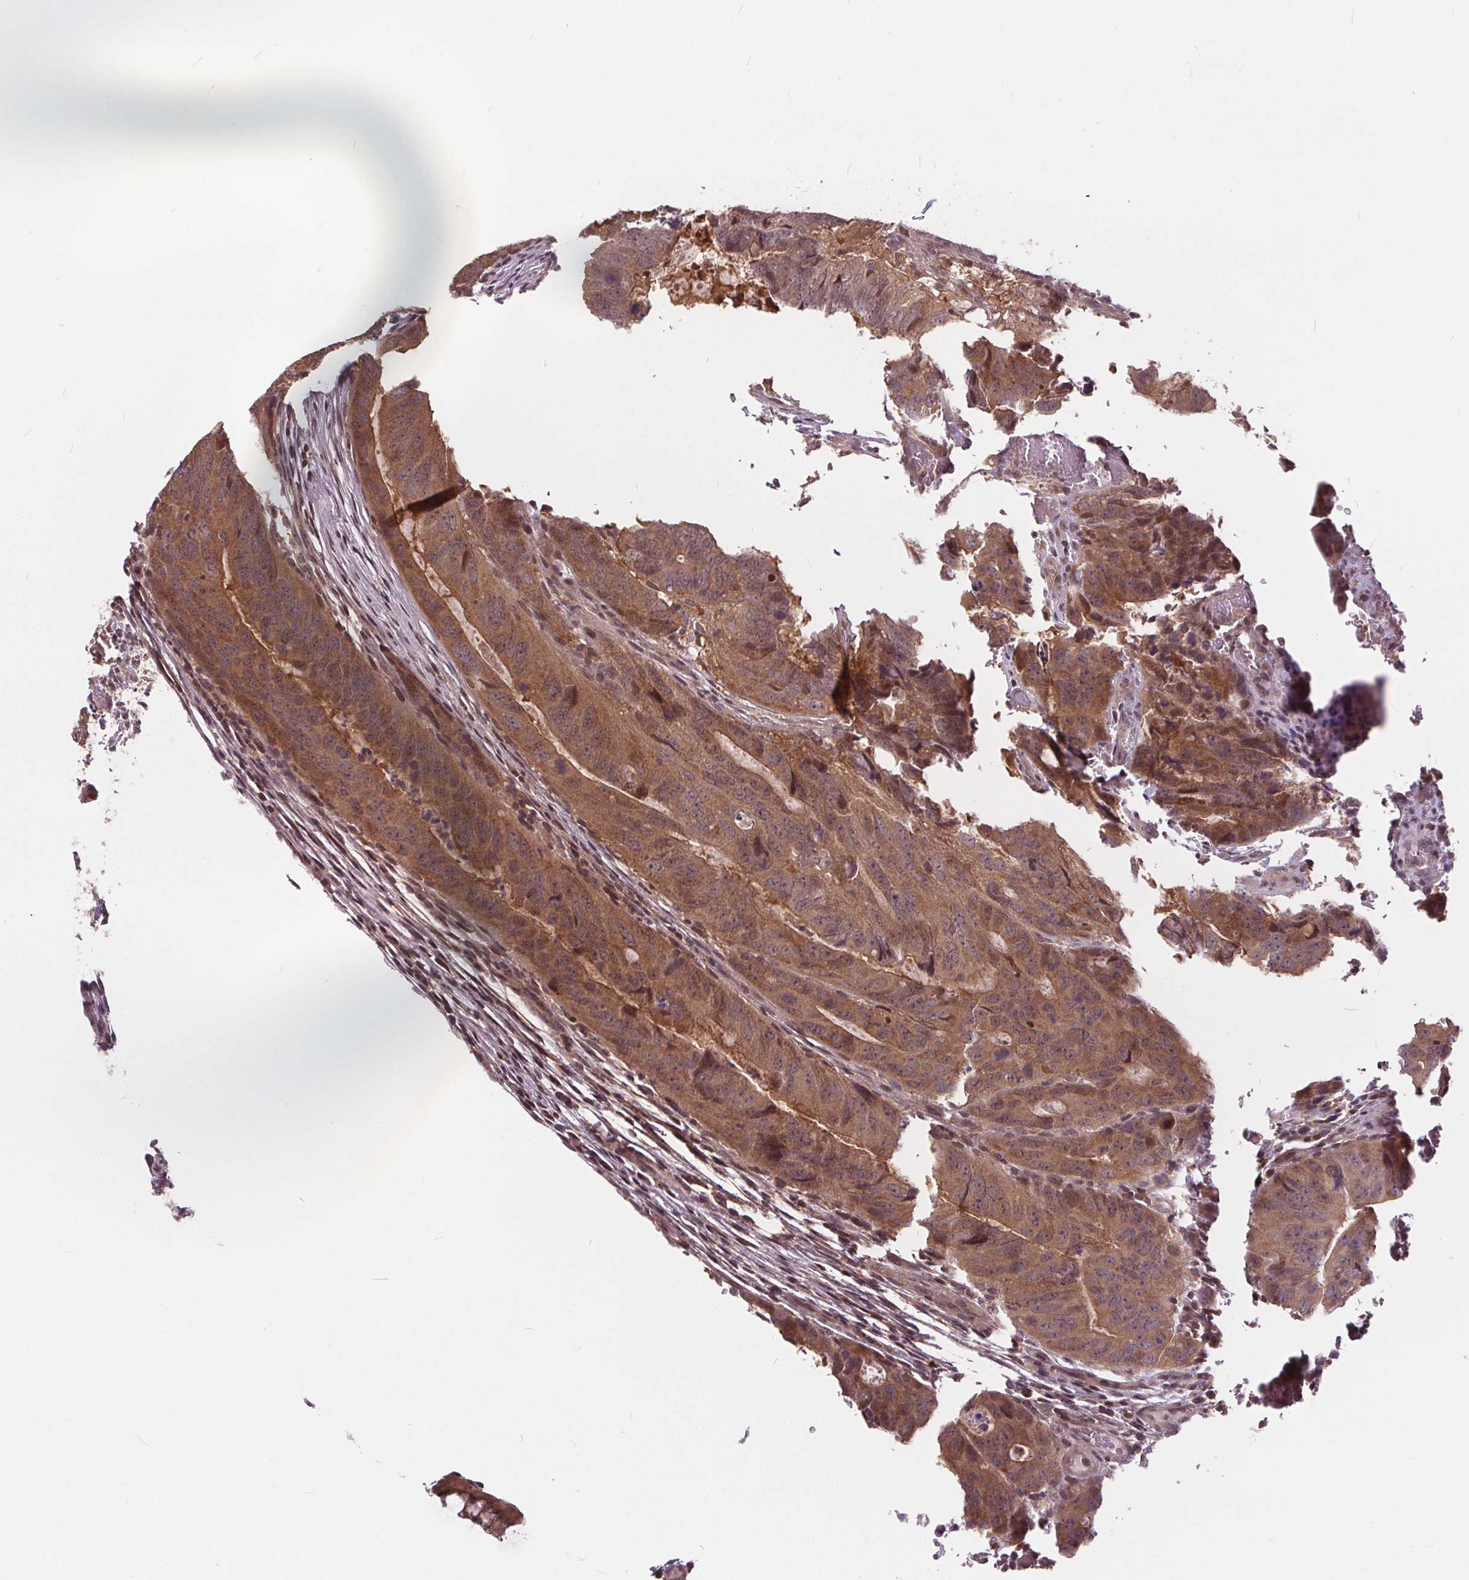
{"staining": {"intensity": "moderate", "quantity": ">75%", "location": "cytoplasmic/membranous"}, "tissue": "colorectal cancer", "cell_type": "Tumor cells", "image_type": "cancer", "snomed": [{"axis": "morphology", "description": "Adenocarcinoma, NOS"}, {"axis": "topography", "description": "Colon"}], "caption": "Protein staining of colorectal adenocarcinoma tissue shows moderate cytoplasmic/membranous positivity in about >75% of tumor cells. (DAB (3,3'-diaminobenzidine) IHC with brightfield microscopy, high magnification).", "gene": "HIF1AN", "patient": {"sex": "male", "age": 79}}